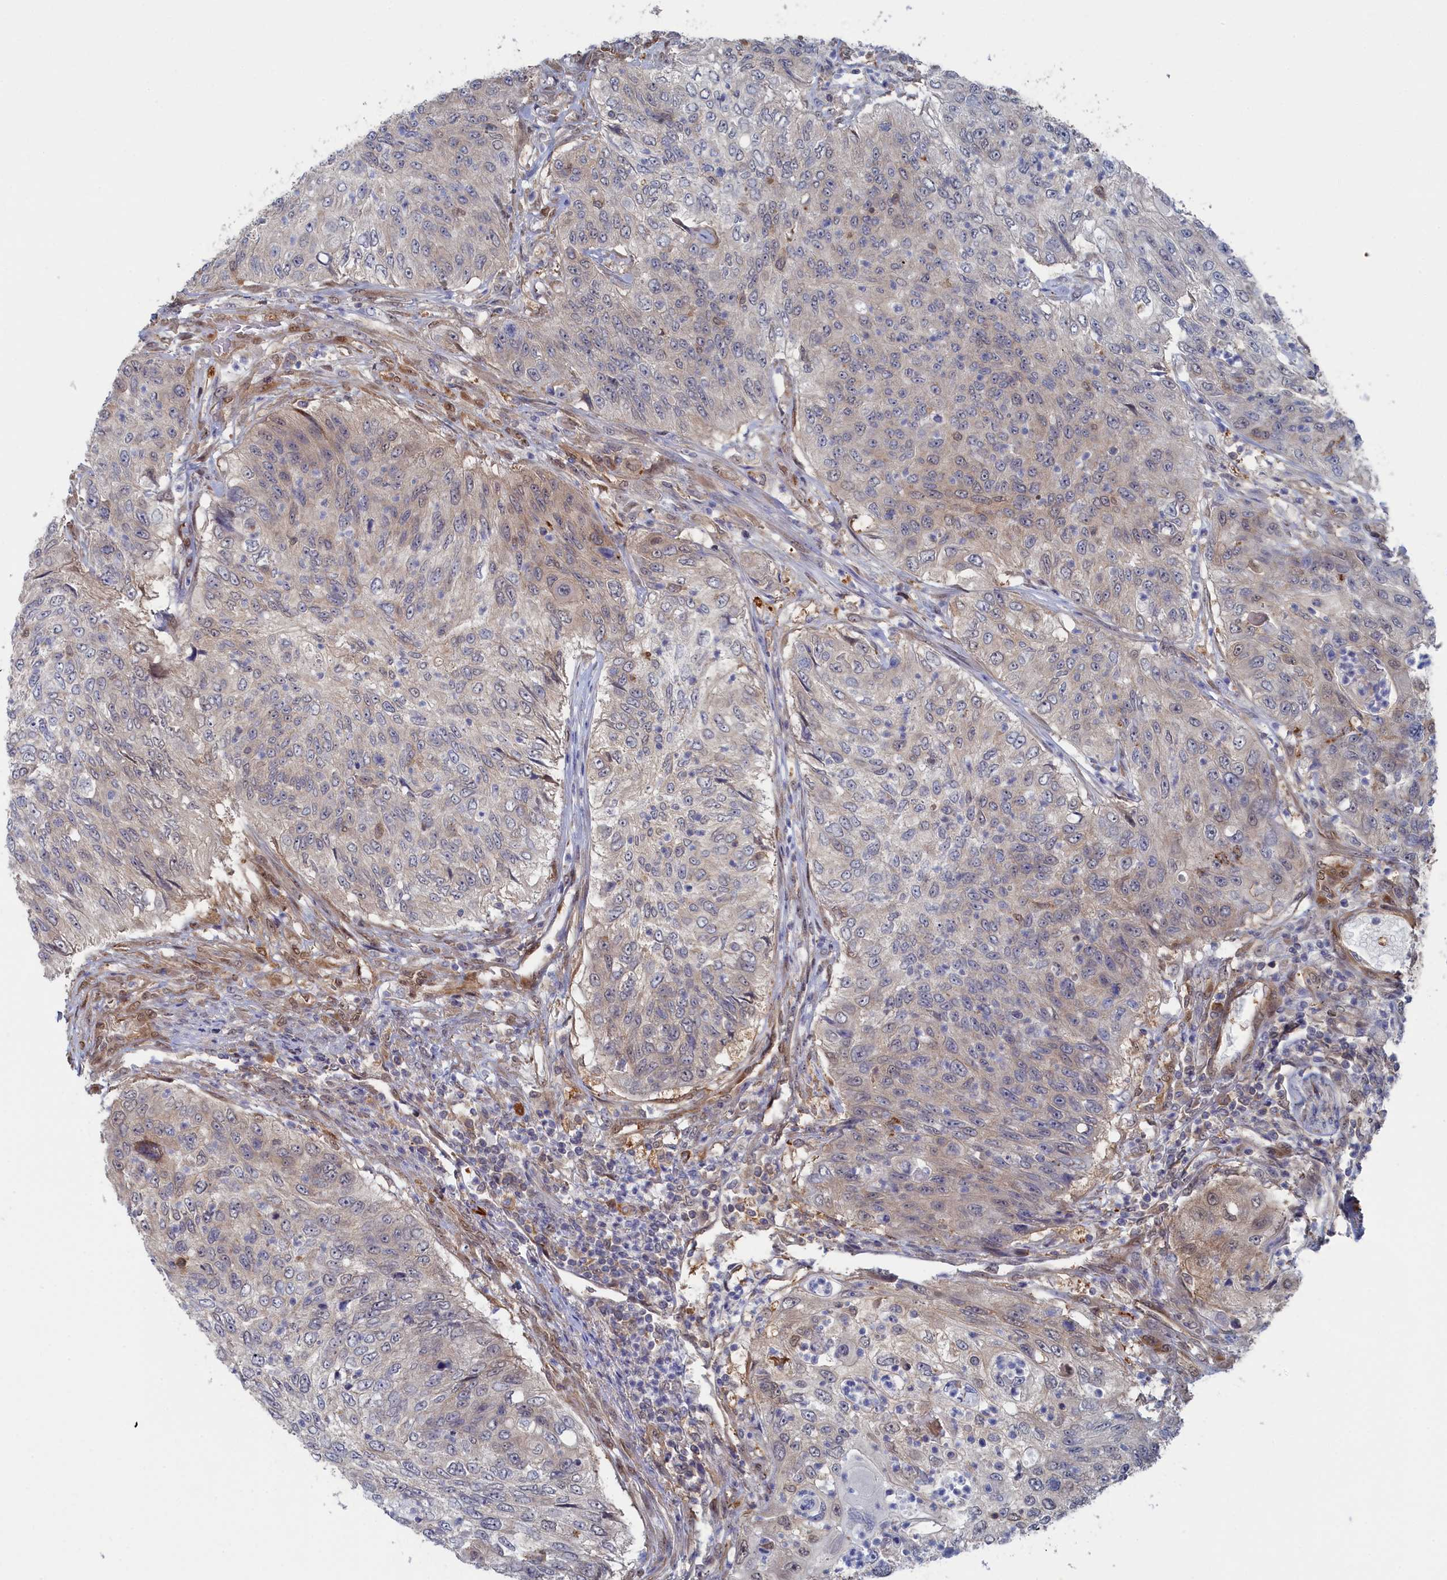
{"staining": {"intensity": "weak", "quantity": "<25%", "location": "cytoplasmic/membranous,nuclear"}, "tissue": "urothelial cancer", "cell_type": "Tumor cells", "image_type": "cancer", "snomed": [{"axis": "morphology", "description": "Urothelial carcinoma, High grade"}, {"axis": "topography", "description": "Urinary bladder"}], "caption": "Tumor cells show no significant staining in urothelial carcinoma (high-grade).", "gene": "IRGQ", "patient": {"sex": "female", "age": 60}}